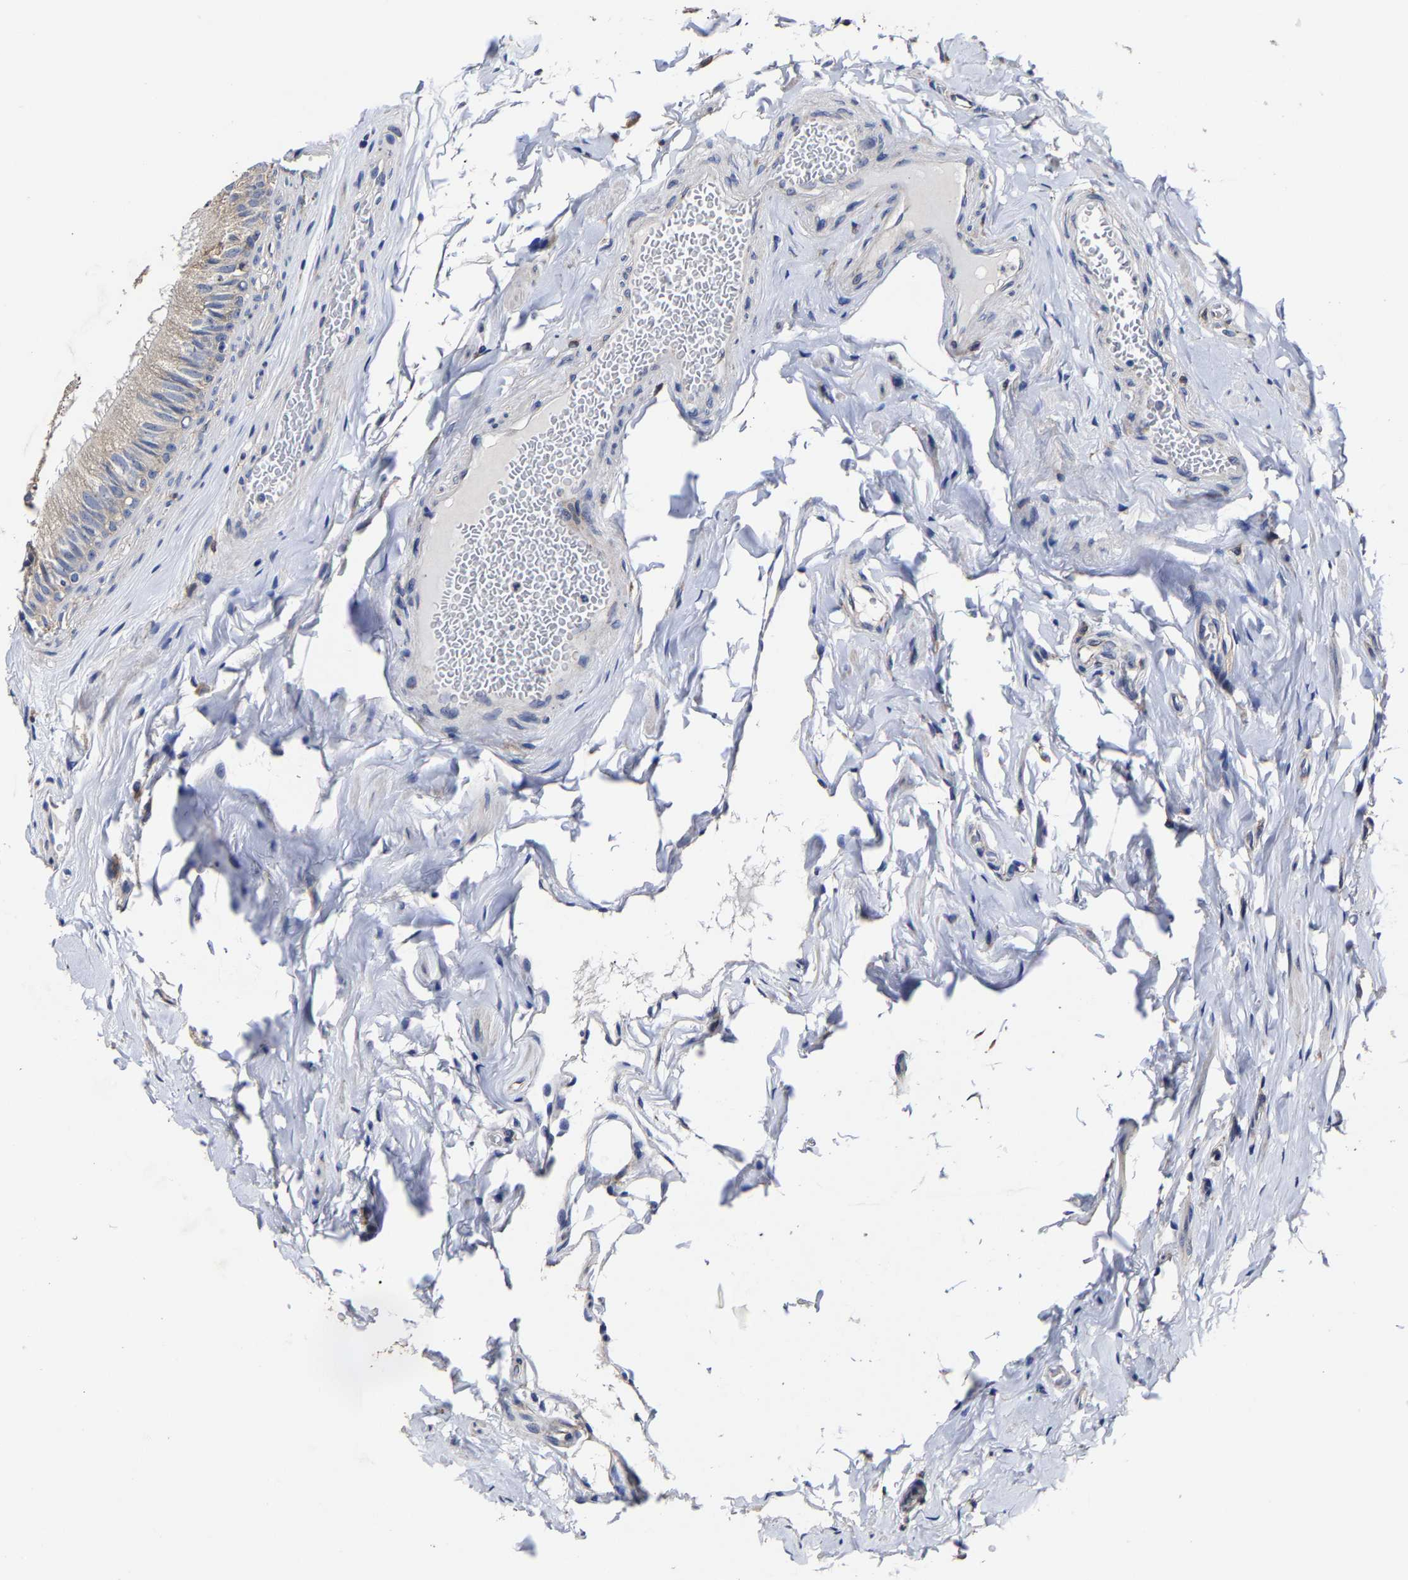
{"staining": {"intensity": "negative", "quantity": "none", "location": "none"}, "tissue": "epididymis", "cell_type": "Glandular cells", "image_type": "normal", "snomed": [{"axis": "morphology", "description": "Normal tissue, NOS"}, {"axis": "topography", "description": "Testis"}, {"axis": "topography", "description": "Epididymis"}], "caption": "The histopathology image exhibits no staining of glandular cells in normal epididymis. (IHC, brightfield microscopy, high magnification).", "gene": "AASS", "patient": {"sex": "male", "age": 36}}